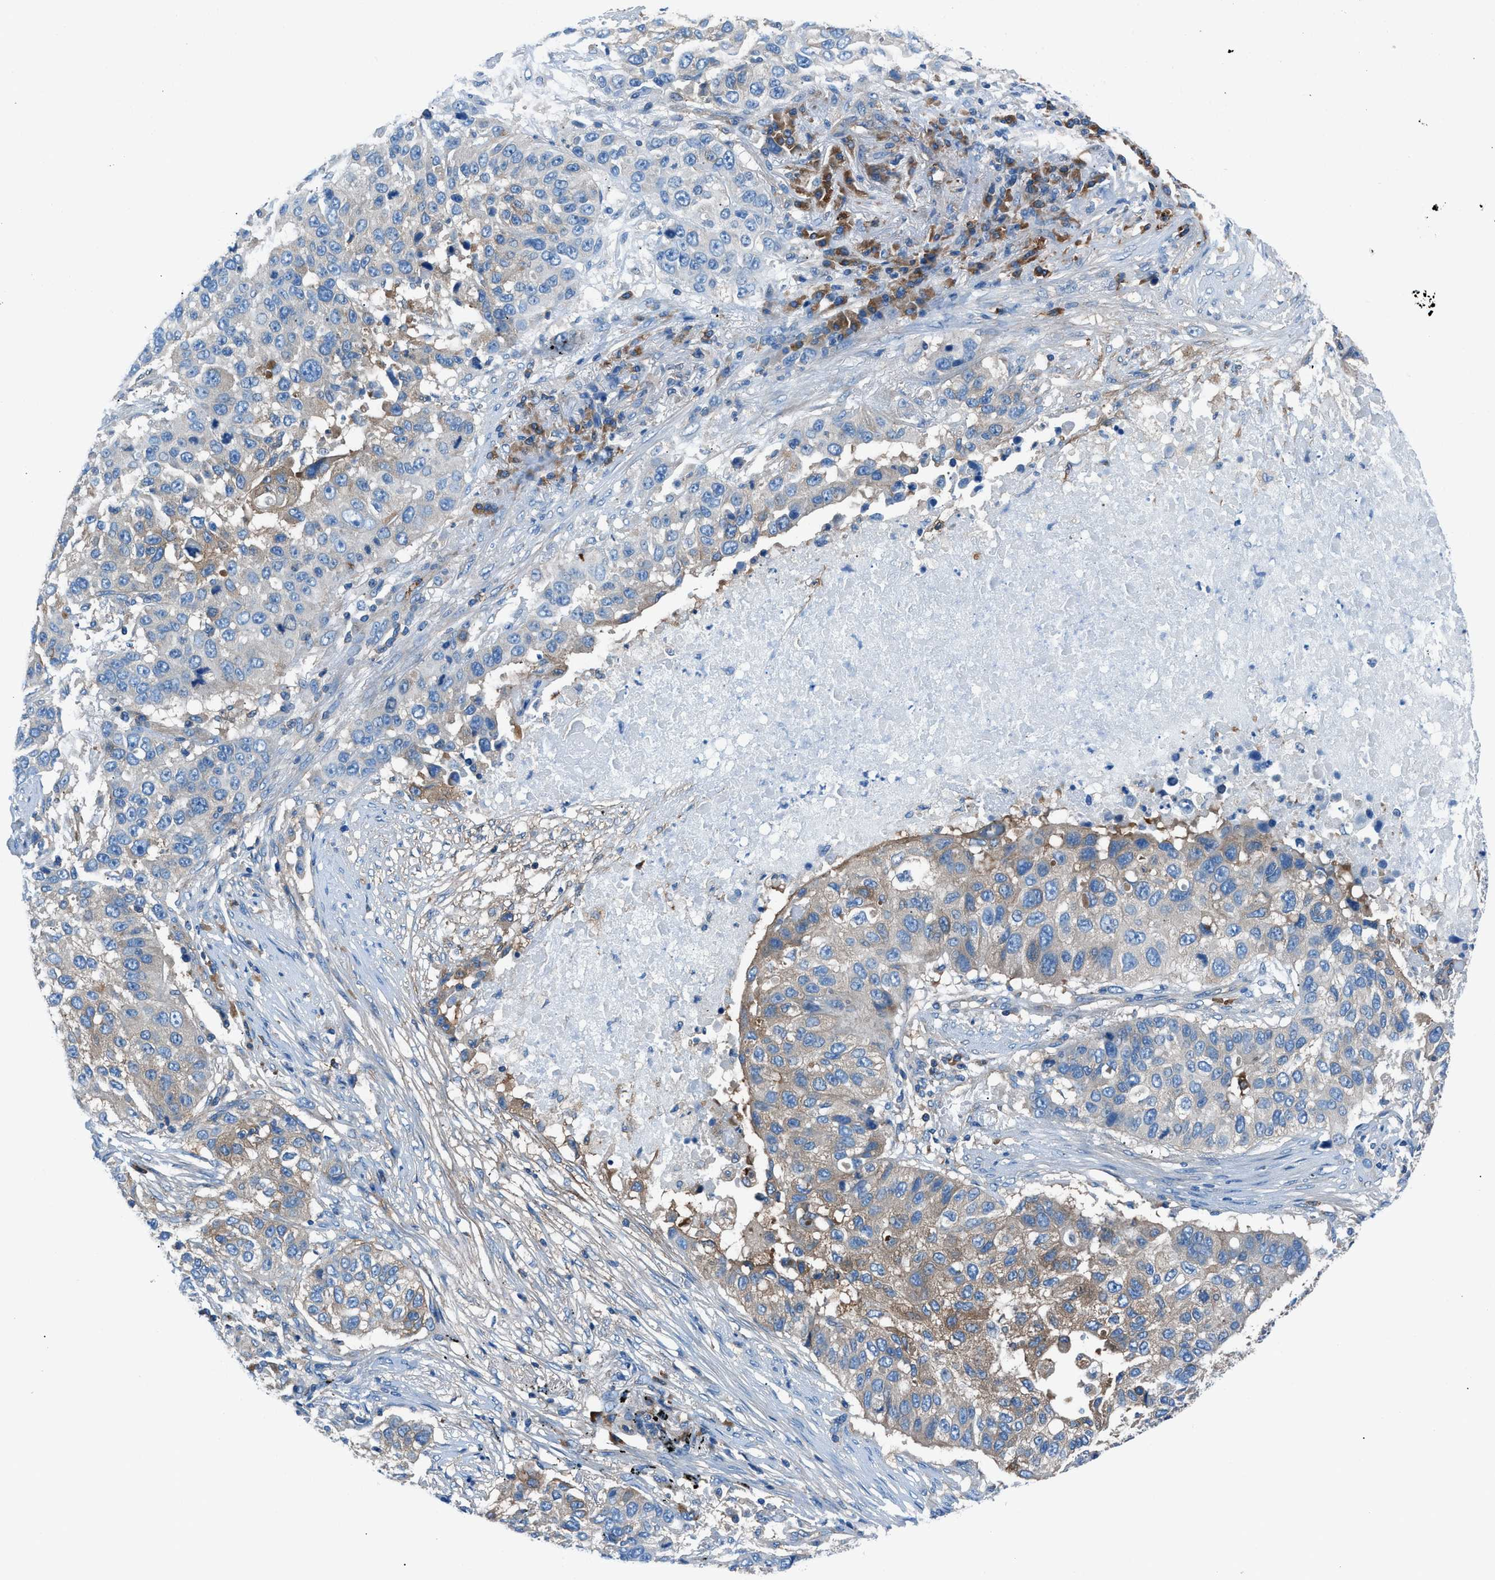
{"staining": {"intensity": "moderate", "quantity": "<25%", "location": "cytoplasmic/membranous"}, "tissue": "lung cancer", "cell_type": "Tumor cells", "image_type": "cancer", "snomed": [{"axis": "morphology", "description": "Squamous cell carcinoma, NOS"}, {"axis": "topography", "description": "Lung"}], "caption": "Immunohistochemical staining of human lung cancer (squamous cell carcinoma) shows low levels of moderate cytoplasmic/membranous protein staining in about <25% of tumor cells.", "gene": "SARS1", "patient": {"sex": "male", "age": 57}}